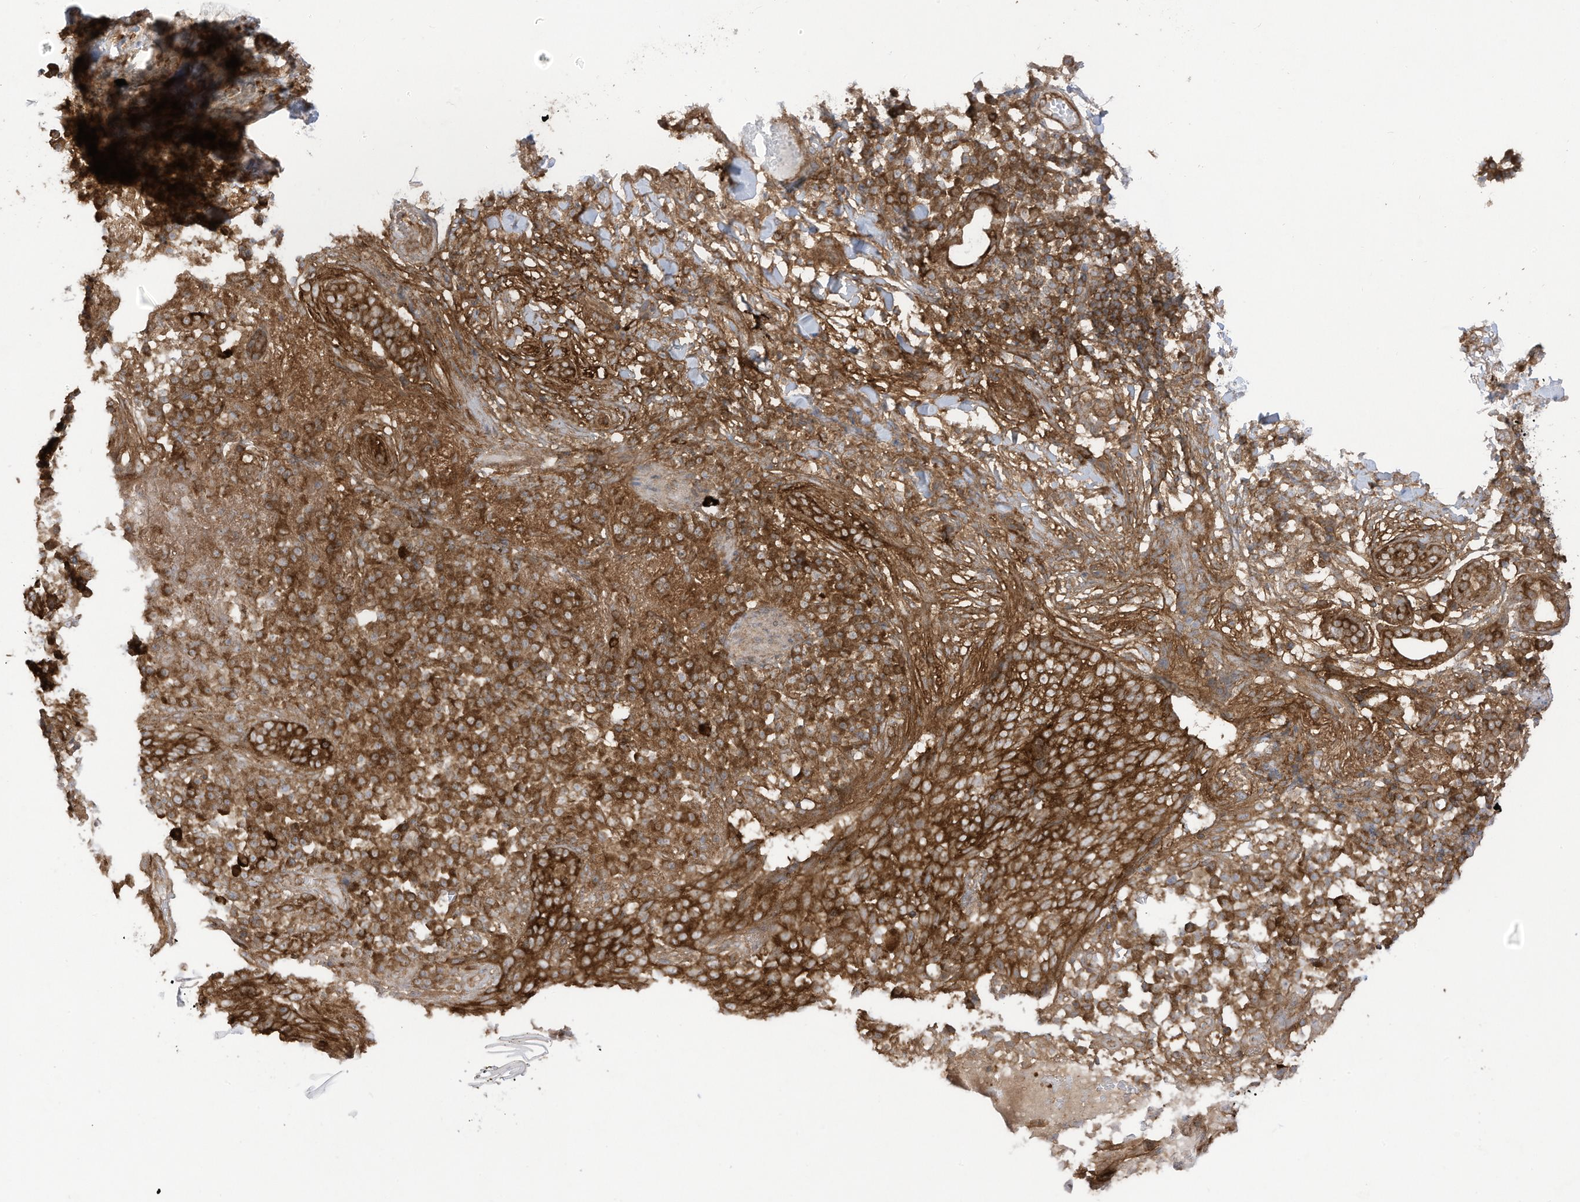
{"staining": {"intensity": "strong", "quantity": ">75%", "location": "cytoplasmic/membranous"}, "tissue": "skin cancer", "cell_type": "Tumor cells", "image_type": "cancer", "snomed": [{"axis": "morphology", "description": "Basal cell carcinoma"}, {"axis": "topography", "description": "Skin"}], "caption": "An image of basal cell carcinoma (skin) stained for a protein shows strong cytoplasmic/membranous brown staining in tumor cells. The staining is performed using DAB (3,3'-diaminobenzidine) brown chromogen to label protein expression. The nuclei are counter-stained blue using hematoxylin.", "gene": "REPS1", "patient": {"sex": "male", "age": 85}}